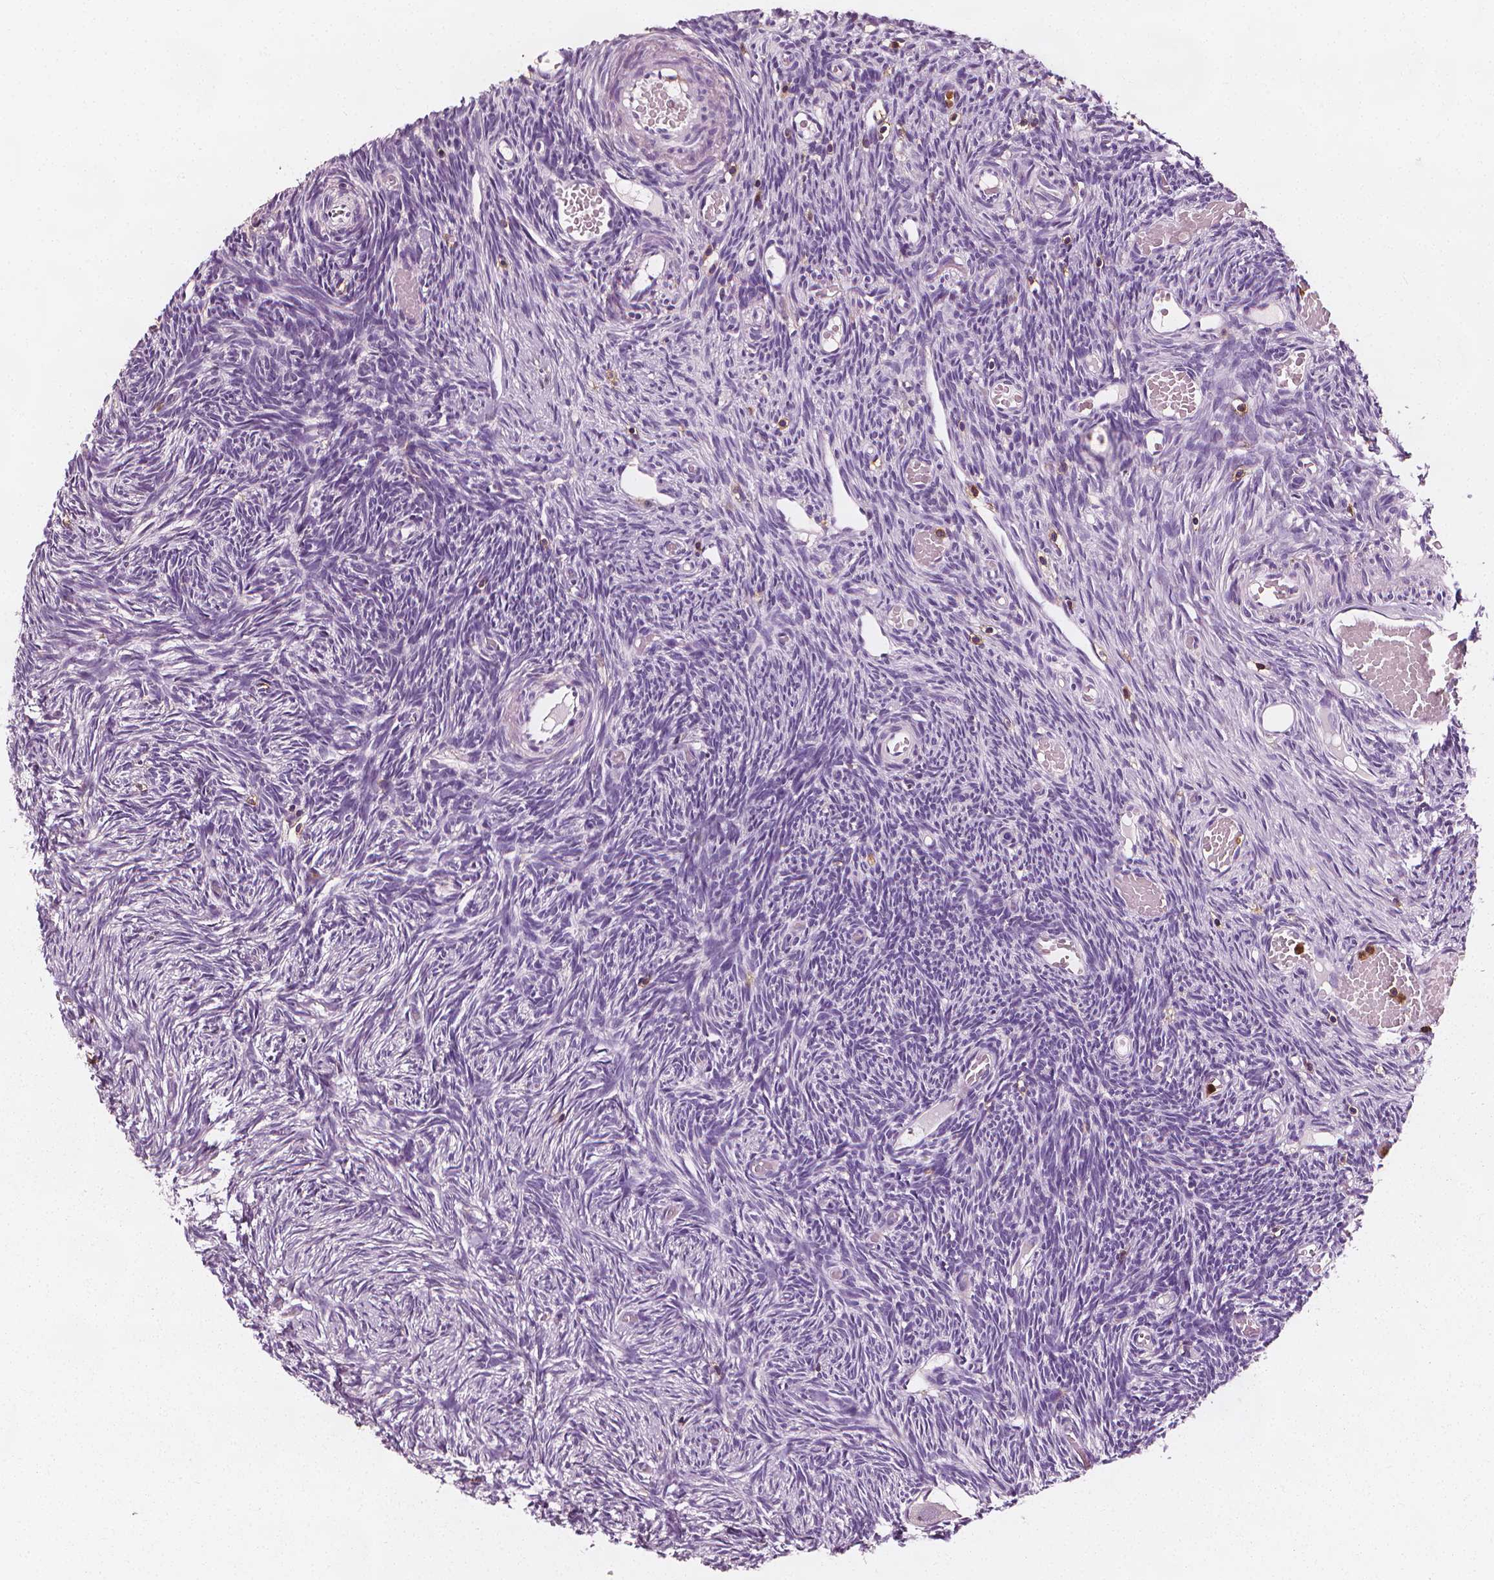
{"staining": {"intensity": "negative", "quantity": "none", "location": "none"}, "tissue": "ovary", "cell_type": "Follicle cells", "image_type": "normal", "snomed": [{"axis": "morphology", "description": "Normal tissue, NOS"}, {"axis": "topography", "description": "Ovary"}], "caption": "Follicle cells show no significant expression in normal ovary. (DAB (3,3'-diaminobenzidine) immunohistochemistry (IHC) with hematoxylin counter stain).", "gene": "PTPRC", "patient": {"sex": "female", "age": 39}}